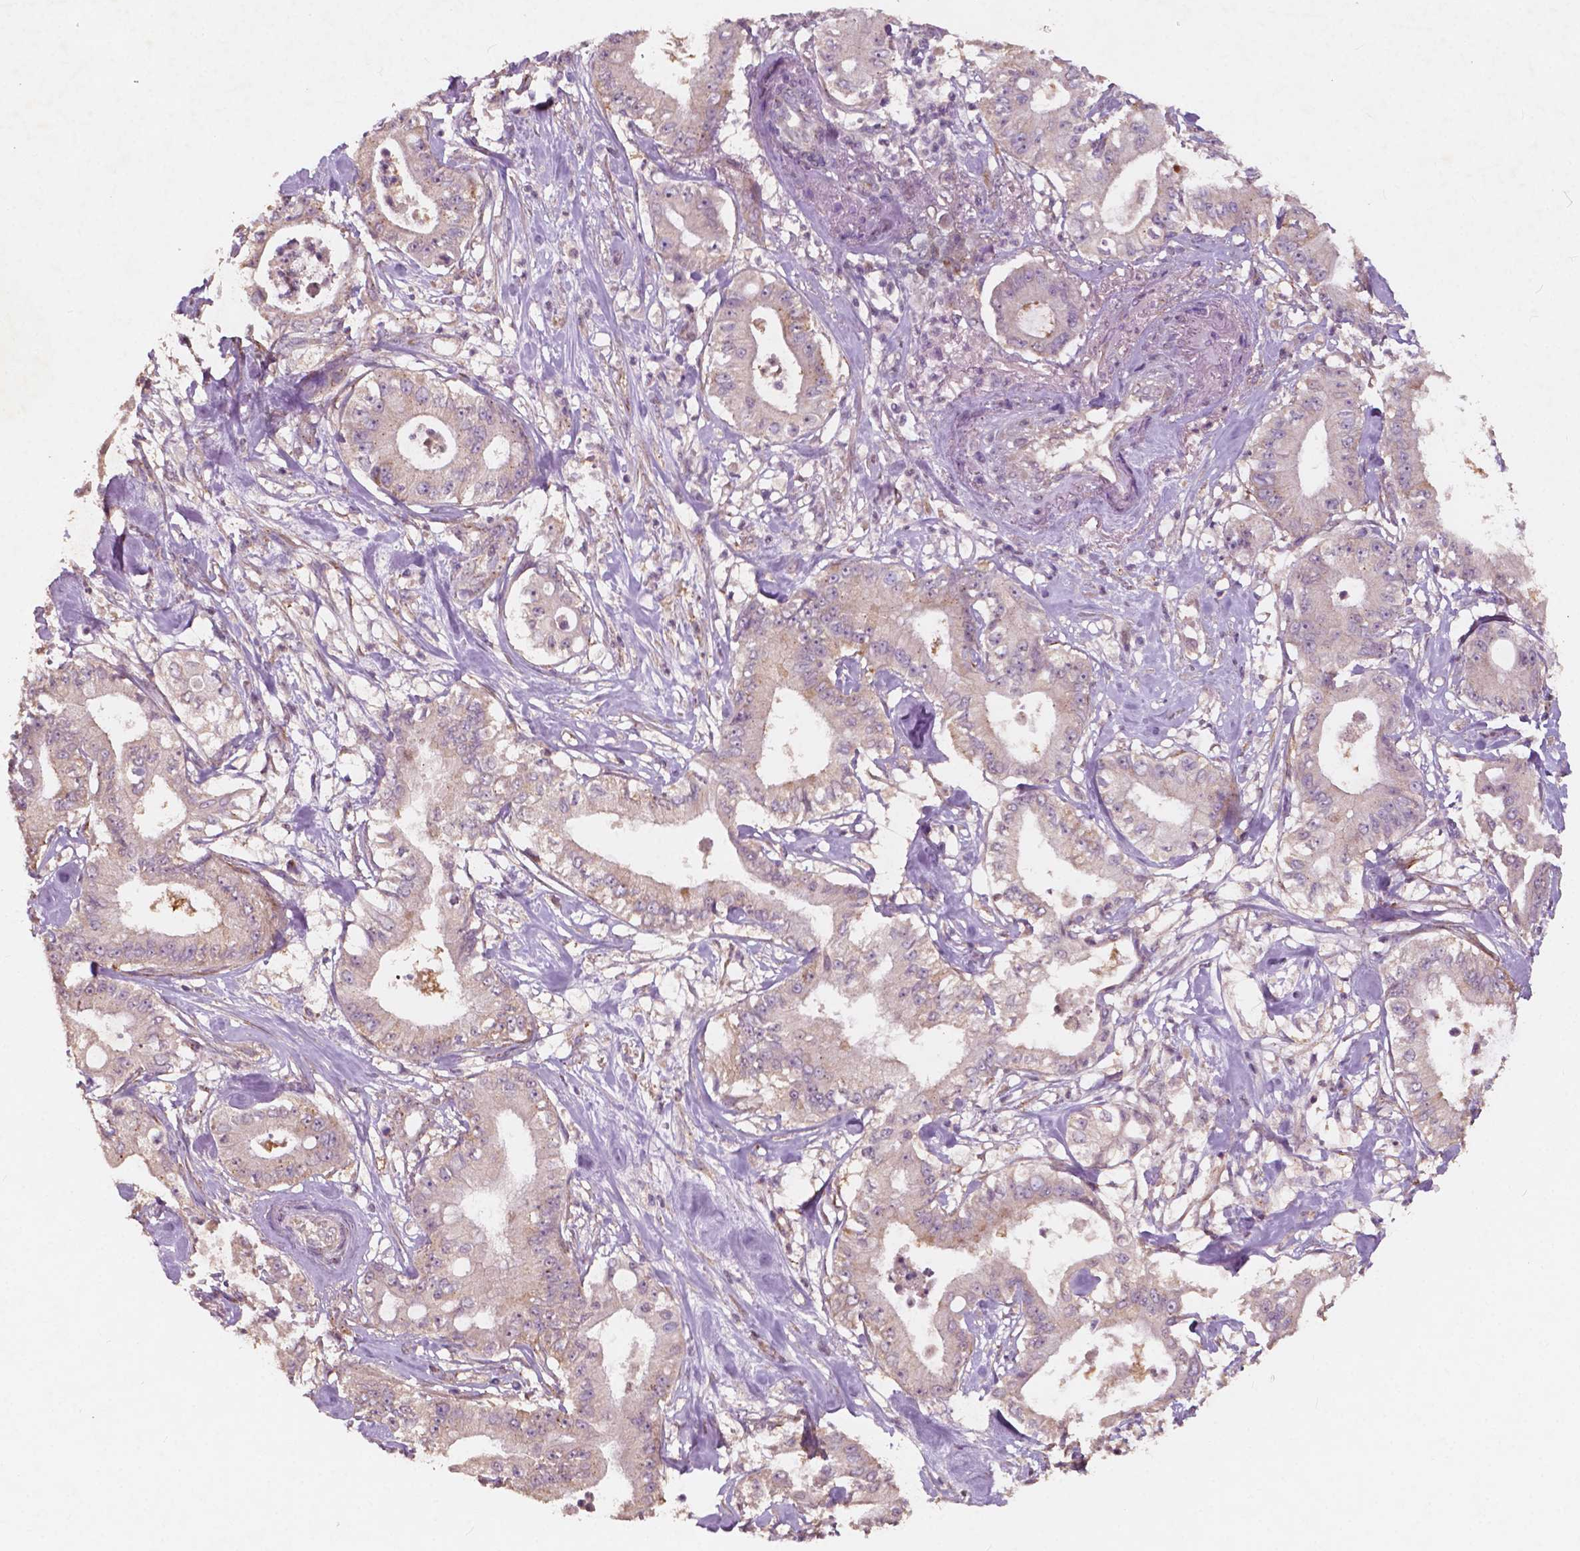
{"staining": {"intensity": "weak", "quantity": "<25%", "location": "cytoplasmic/membranous"}, "tissue": "pancreatic cancer", "cell_type": "Tumor cells", "image_type": "cancer", "snomed": [{"axis": "morphology", "description": "Adenocarcinoma, NOS"}, {"axis": "topography", "description": "Pancreas"}], "caption": "This is a micrograph of immunohistochemistry (IHC) staining of pancreatic cancer (adenocarcinoma), which shows no positivity in tumor cells. (DAB immunohistochemistry (IHC) visualized using brightfield microscopy, high magnification).", "gene": "CHPT1", "patient": {"sex": "male", "age": 71}}